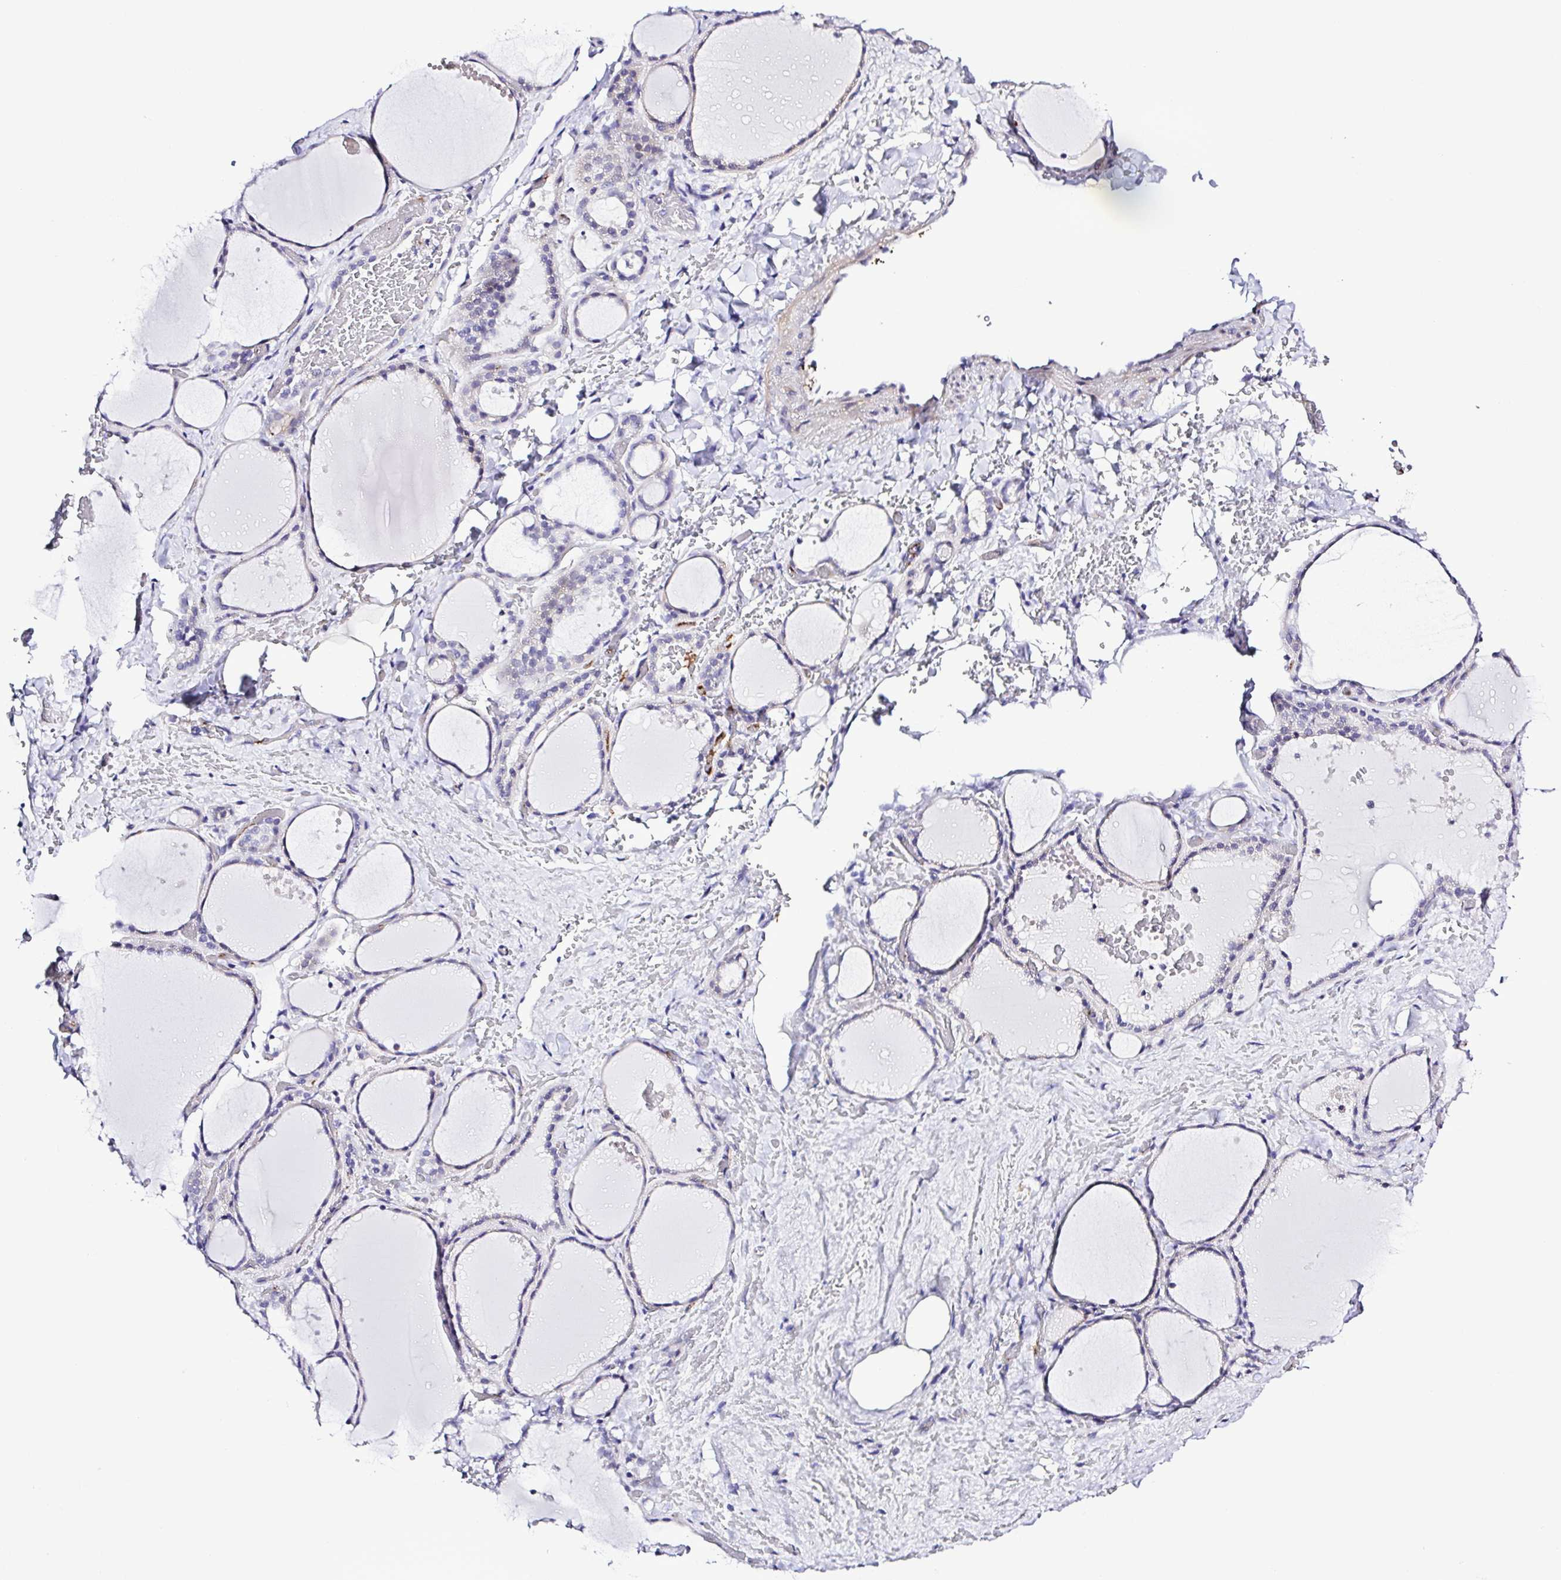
{"staining": {"intensity": "weak", "quantity": "<25%", "location": "cytoplasmic/membranous"}, "tissue": "thyroid gland", "cell_type": "Glandular cells", "image_type": "normal", "snomed": [{"axis": "morphology", "description": "Normal tissue, NOS"}, {"axis": "topography", "description": "Thyroid gland"}], "caption": "Immunohistochemistry image of normal human thyroid gland stained for a protein (brown), which demonstrates no staining in glandular cells. (DAB immunohistochemistry with hematoxylin counter stain).", "gene": "GABBR2", "patient": {"sex": "female", "age": 36}}